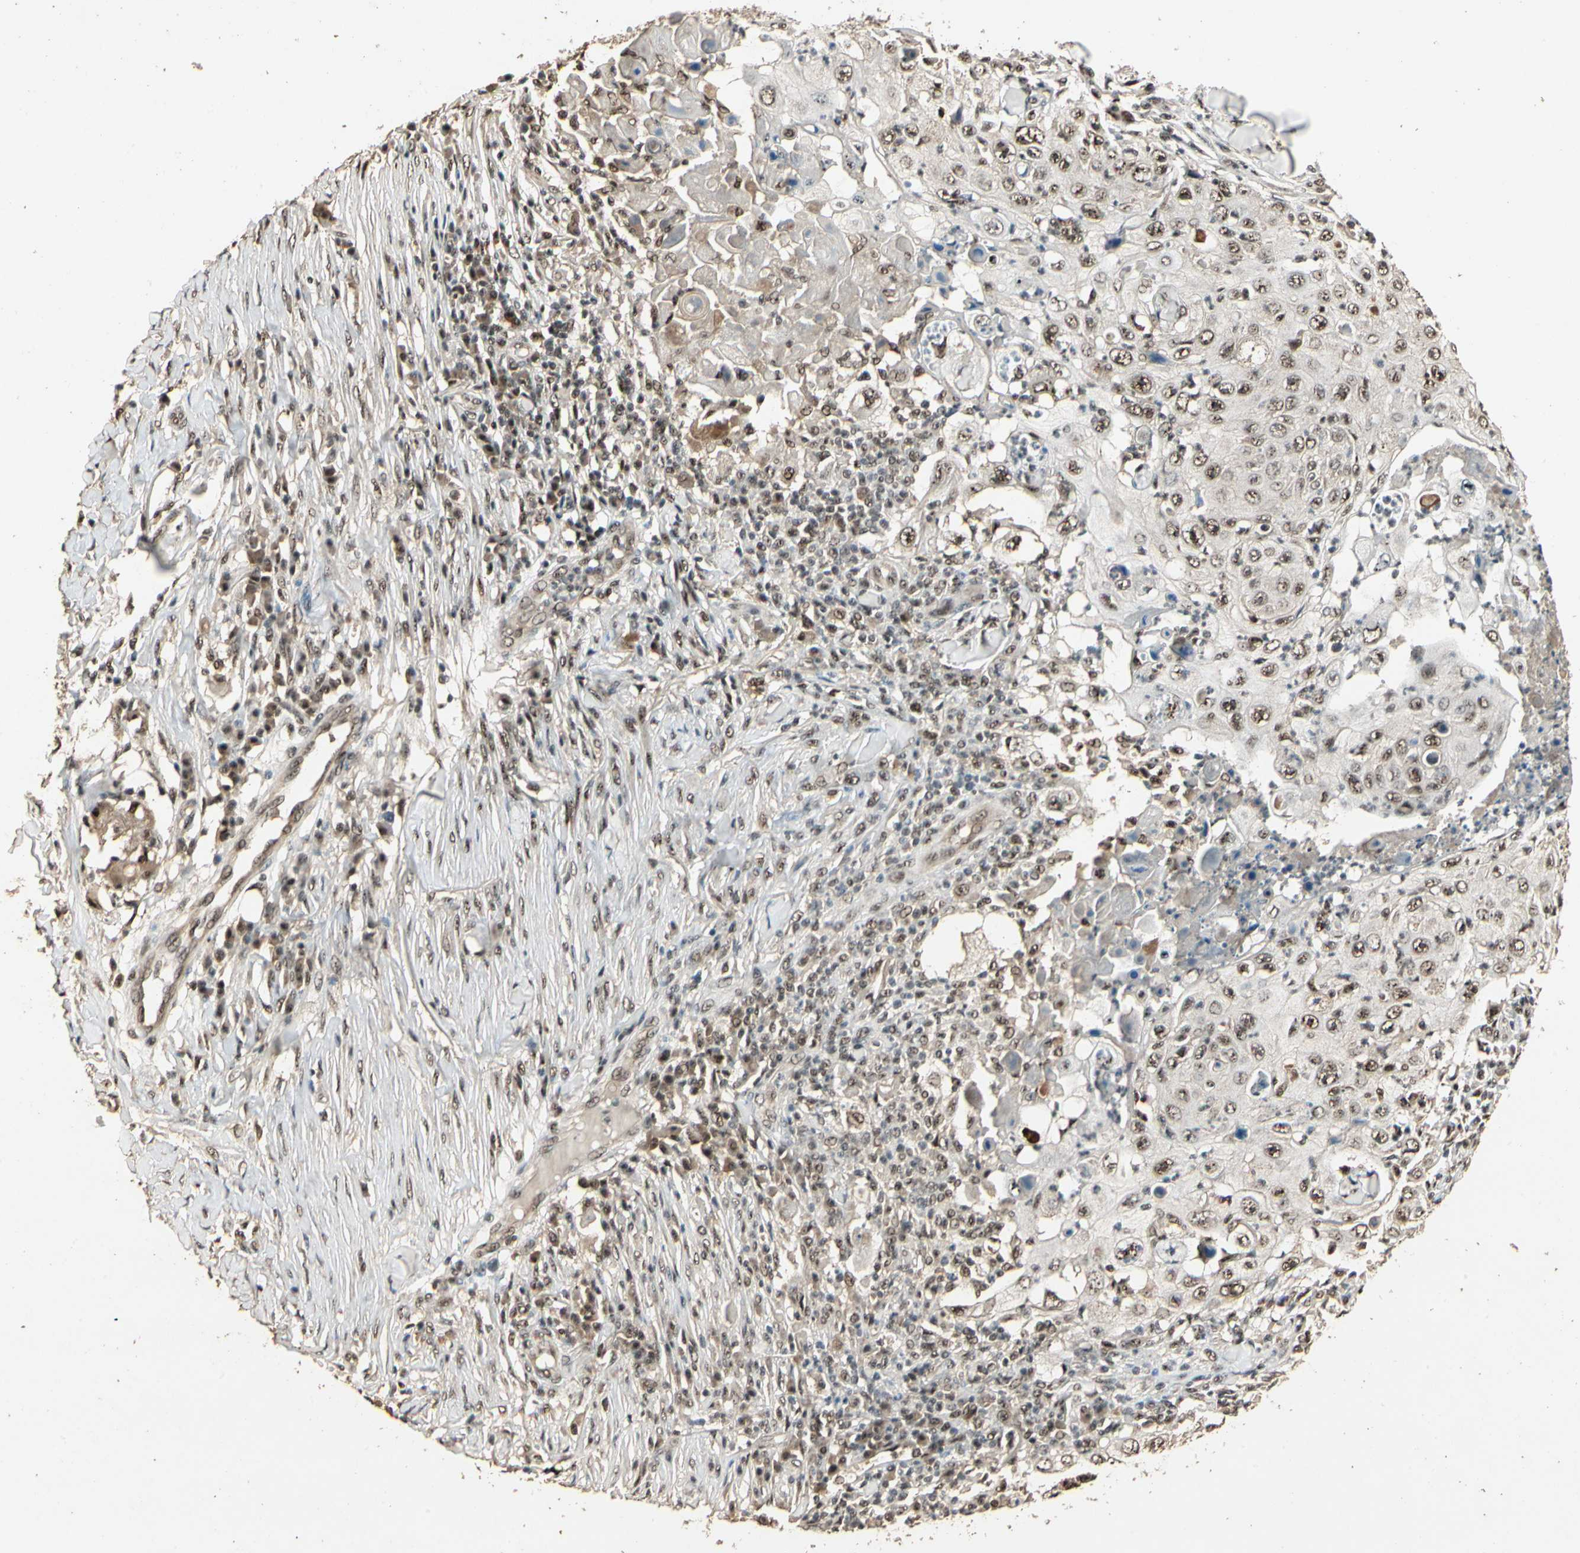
{"staining": {"intensity": "moderate", "quantity": ">75%", "location": "nuclear"}, "tissue": "skin cancer", "cell_type": "Tumor cells", "image_type": "cancer", "snomed": [{"axis": "morphology", "description": "Squamous cell carcinoma, NOS"}, {"axis": "topography", "description": "Skin"}], "caption": "Immunohistochemistry (IHC) of human skin squamous cell carcinoma reveals medium levels of moderate nuclear staining in about >75% of tumor cells.", "gene": "RBM25", "patient": {"sex": "male", "age": 86}}